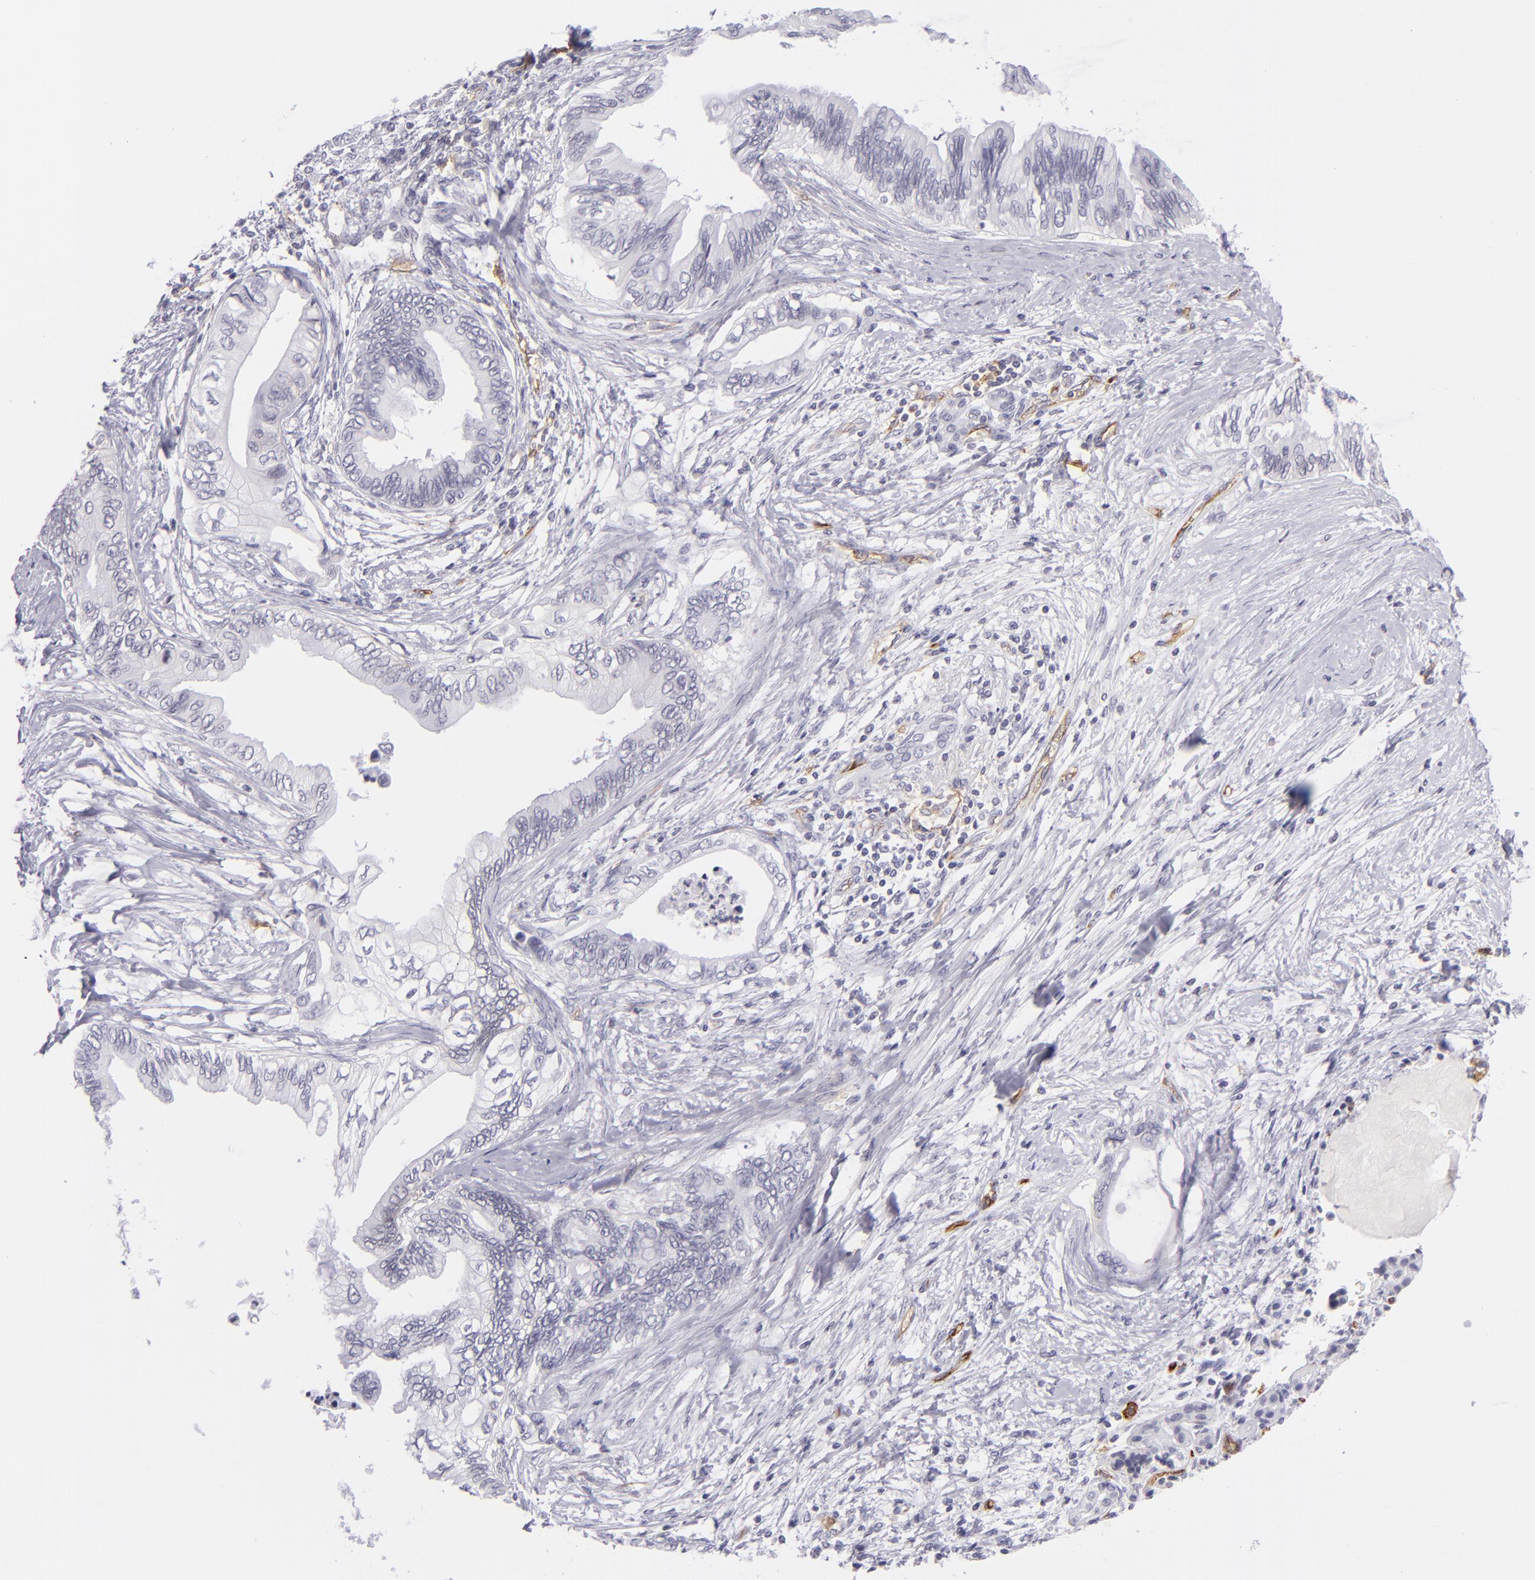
{"staining": {"intensity": "weak", "quantity": "<25%", "location": "cytoplasmic/membranous"}, "tissue": "pancreatic cancer", "cell_type": "Tumor cells", "image_type": "cancer", "snomed": [{"axis": "morphology", "description": "Adenocarcinoma, NOS"}, {"axis": "topography", "description": "Pancreas"}], "caption": "Tumor cells show no significant expression in adenocarcinoma (pancreatic).", "gene": "THBD", "patient": {"sex": "female", "age": 66}}